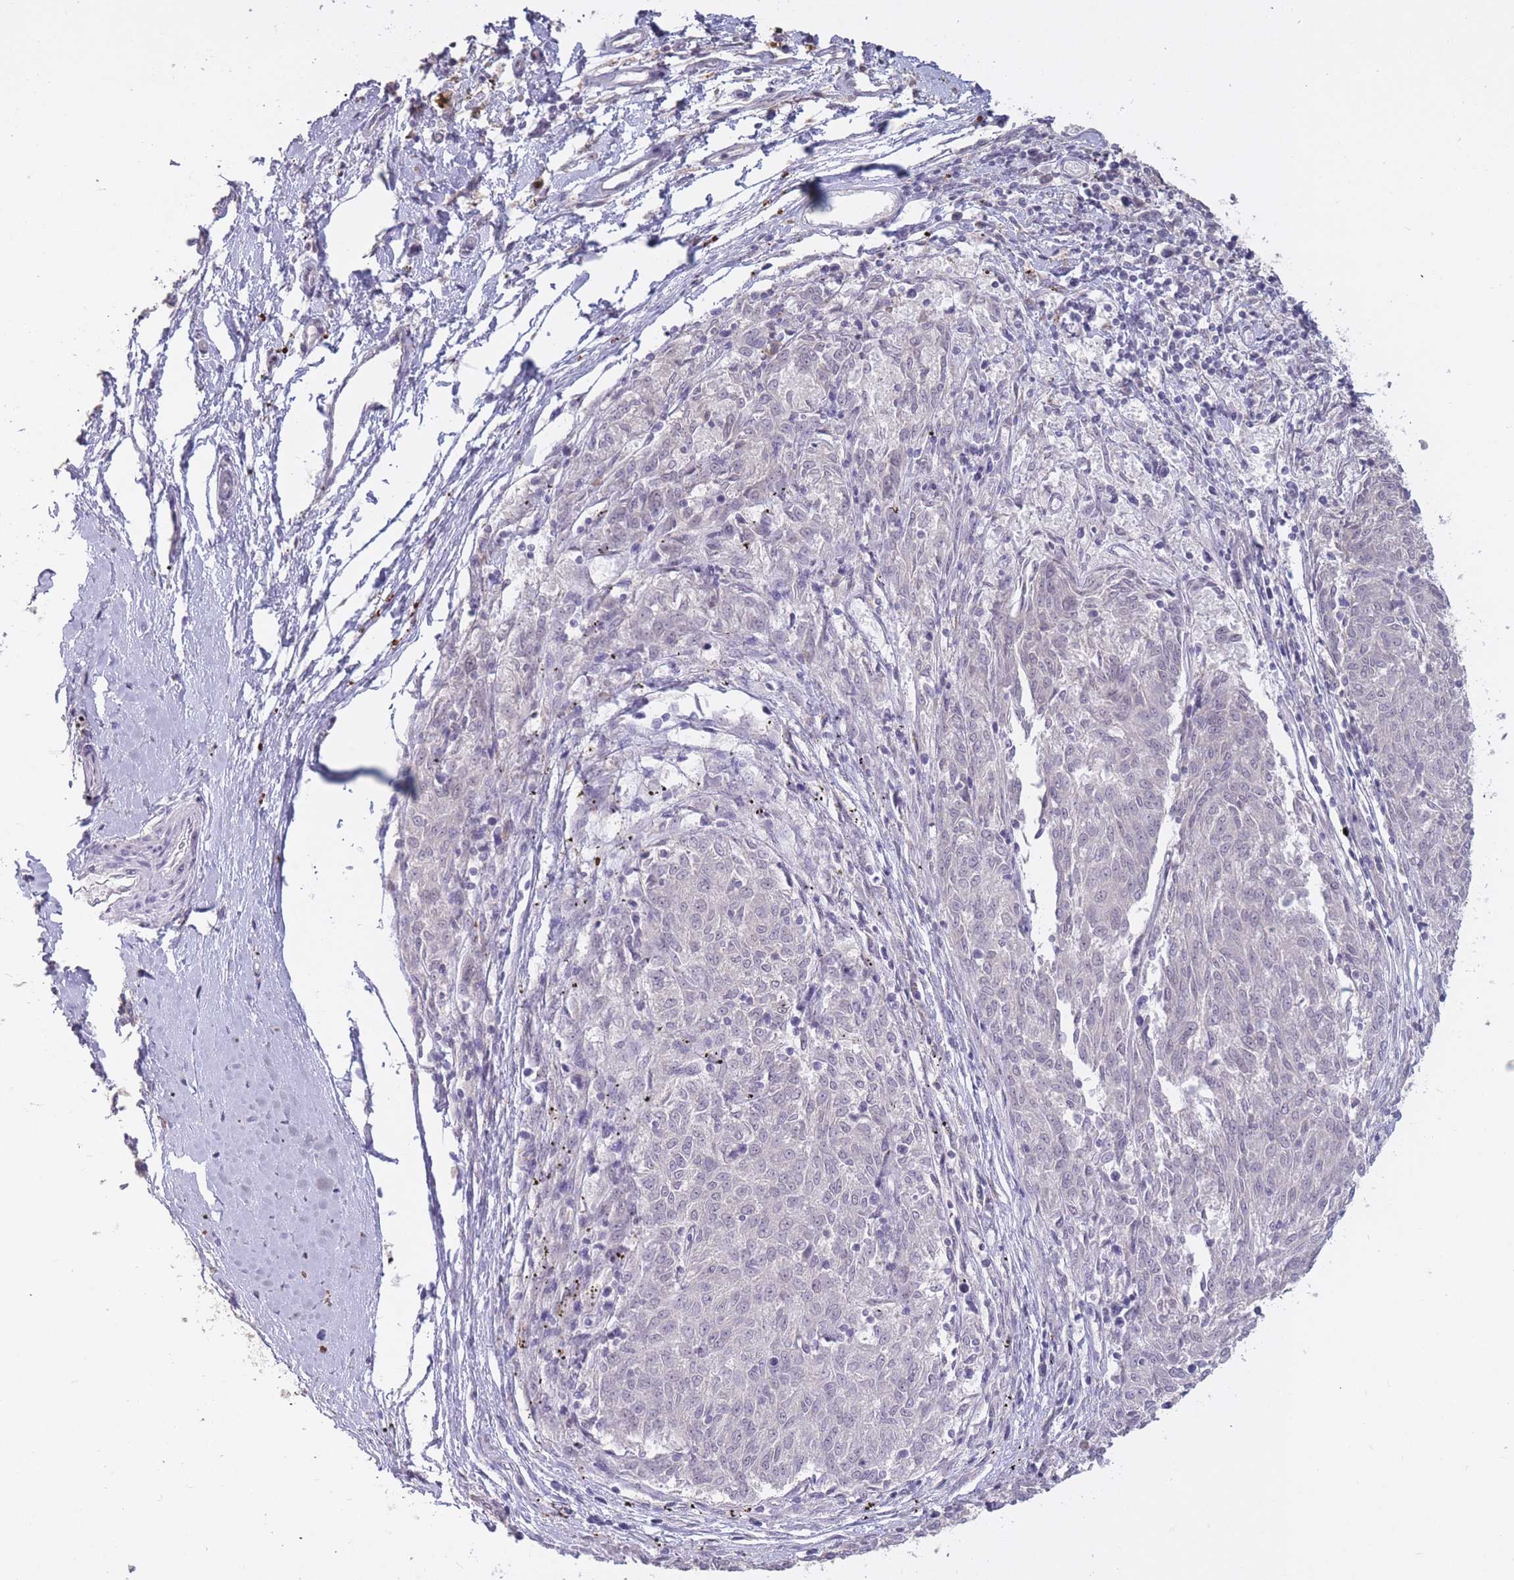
{"staining": {"intensity": "negative", "quantity": "none", "location": "none"}, "tissue": "melanoma", "cell_type": "Tumor cells", "image_type": "cancer", "snomed": [{"axis": "morphology", "description": "Malignant melanoma, NOS"}, {"axis": "topography", "description": "Skin"}], "caption": "Immunohistochemistry (IHC) micrograph of neoplastic tissue: human malignant melanoma stained with DAB displays no significant protein staining in tumor cells.", "gene": "HNRNPUL1", "patient": {"sex": "female", "age": 72}}